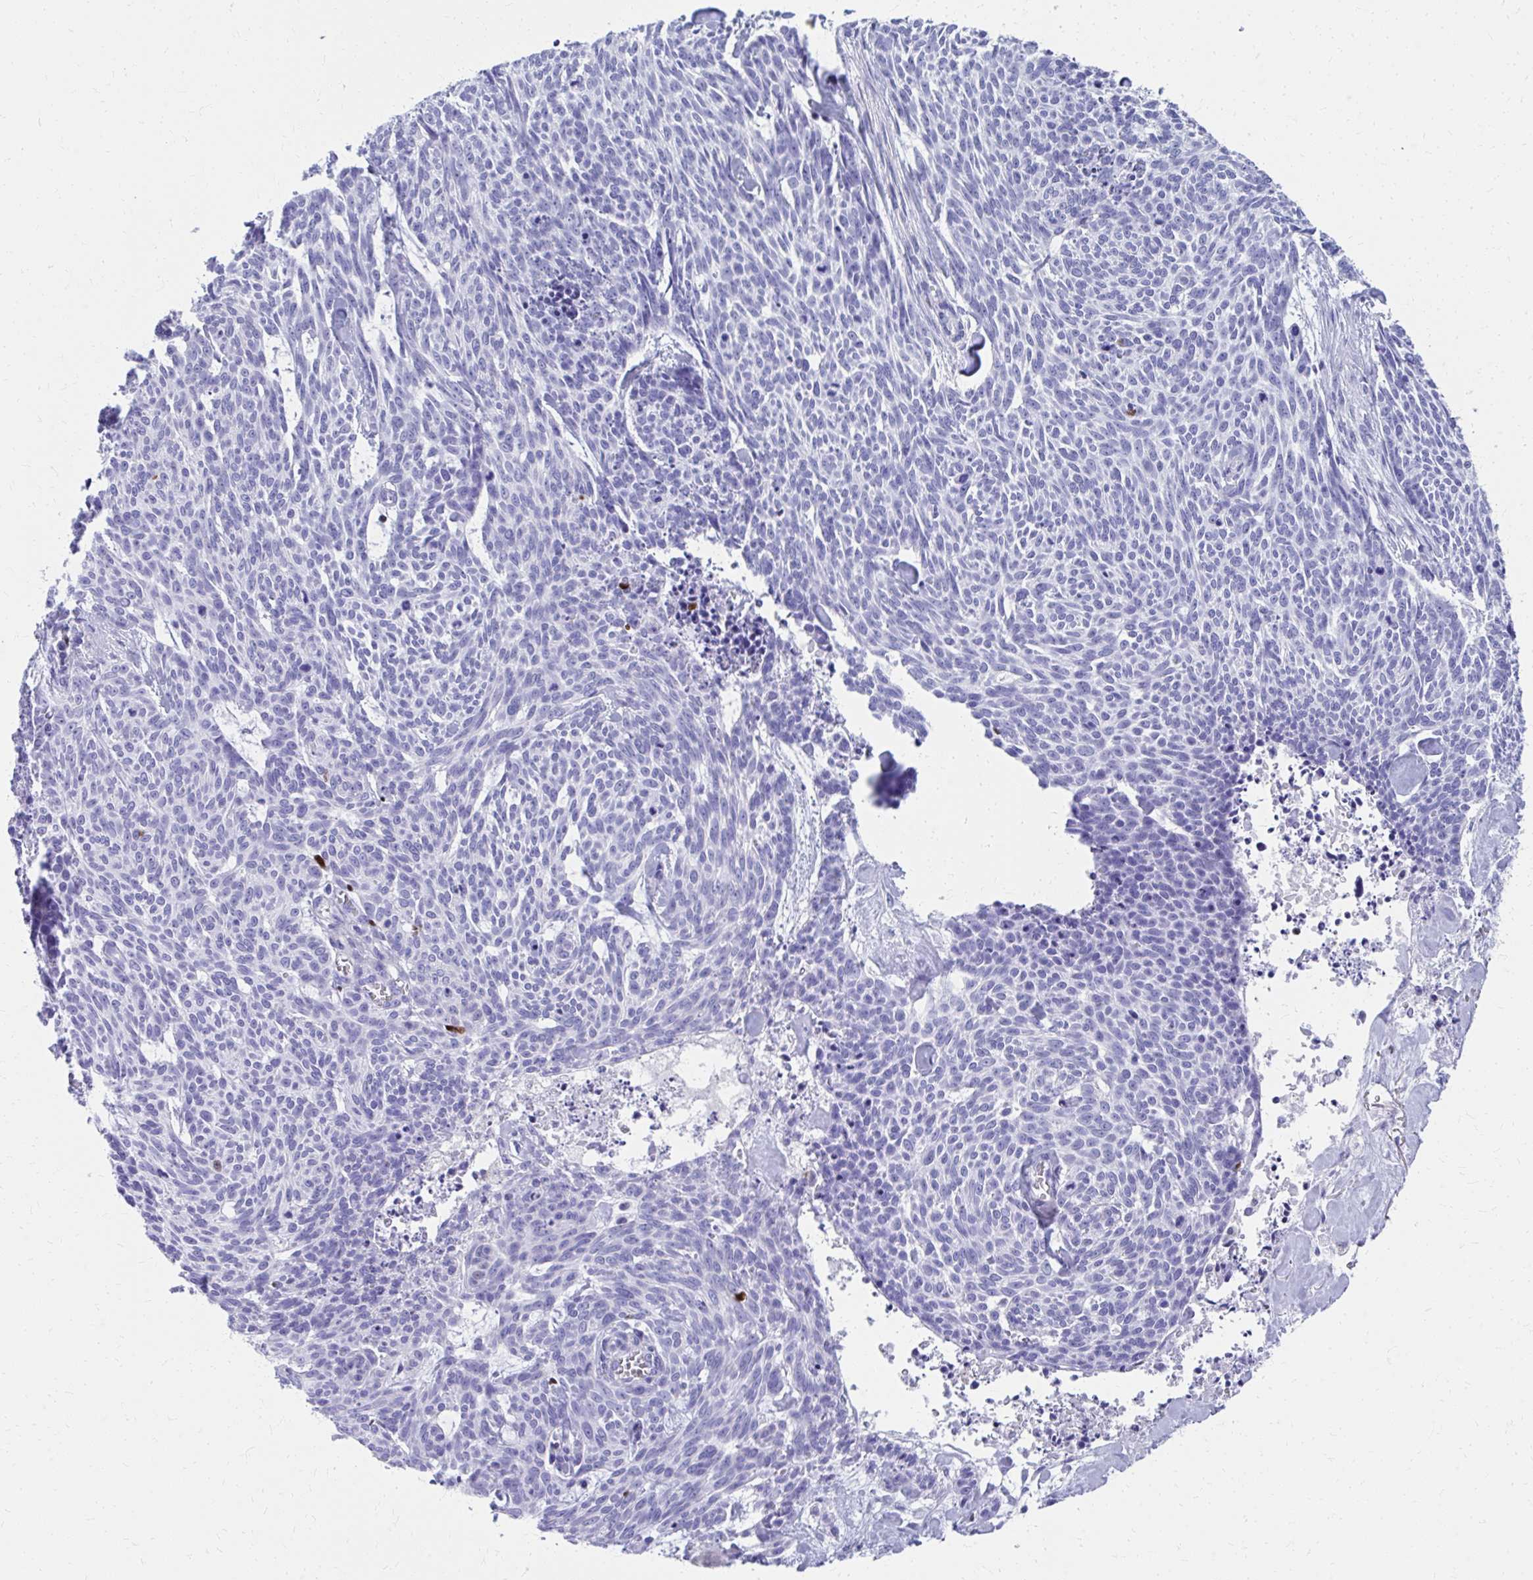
{"staining": {"intensity": "negative", "quantity": "none", "location": "none"}, "tissue": "skin cancer", "cell_type": "Tumor cells", "image_type": "cancer", "snomed": [{"axis": "morphology", "description": "Basal cell carcinoma"}, {"axis": "topography", "description": "Skin"}], "caption": "Skin basal cell carcinoma was stained to show a protein in brown. There is no significant expression in tumor cells.", "gene": "RUNX3", "patient": {"sex": "female", "age": 93}}